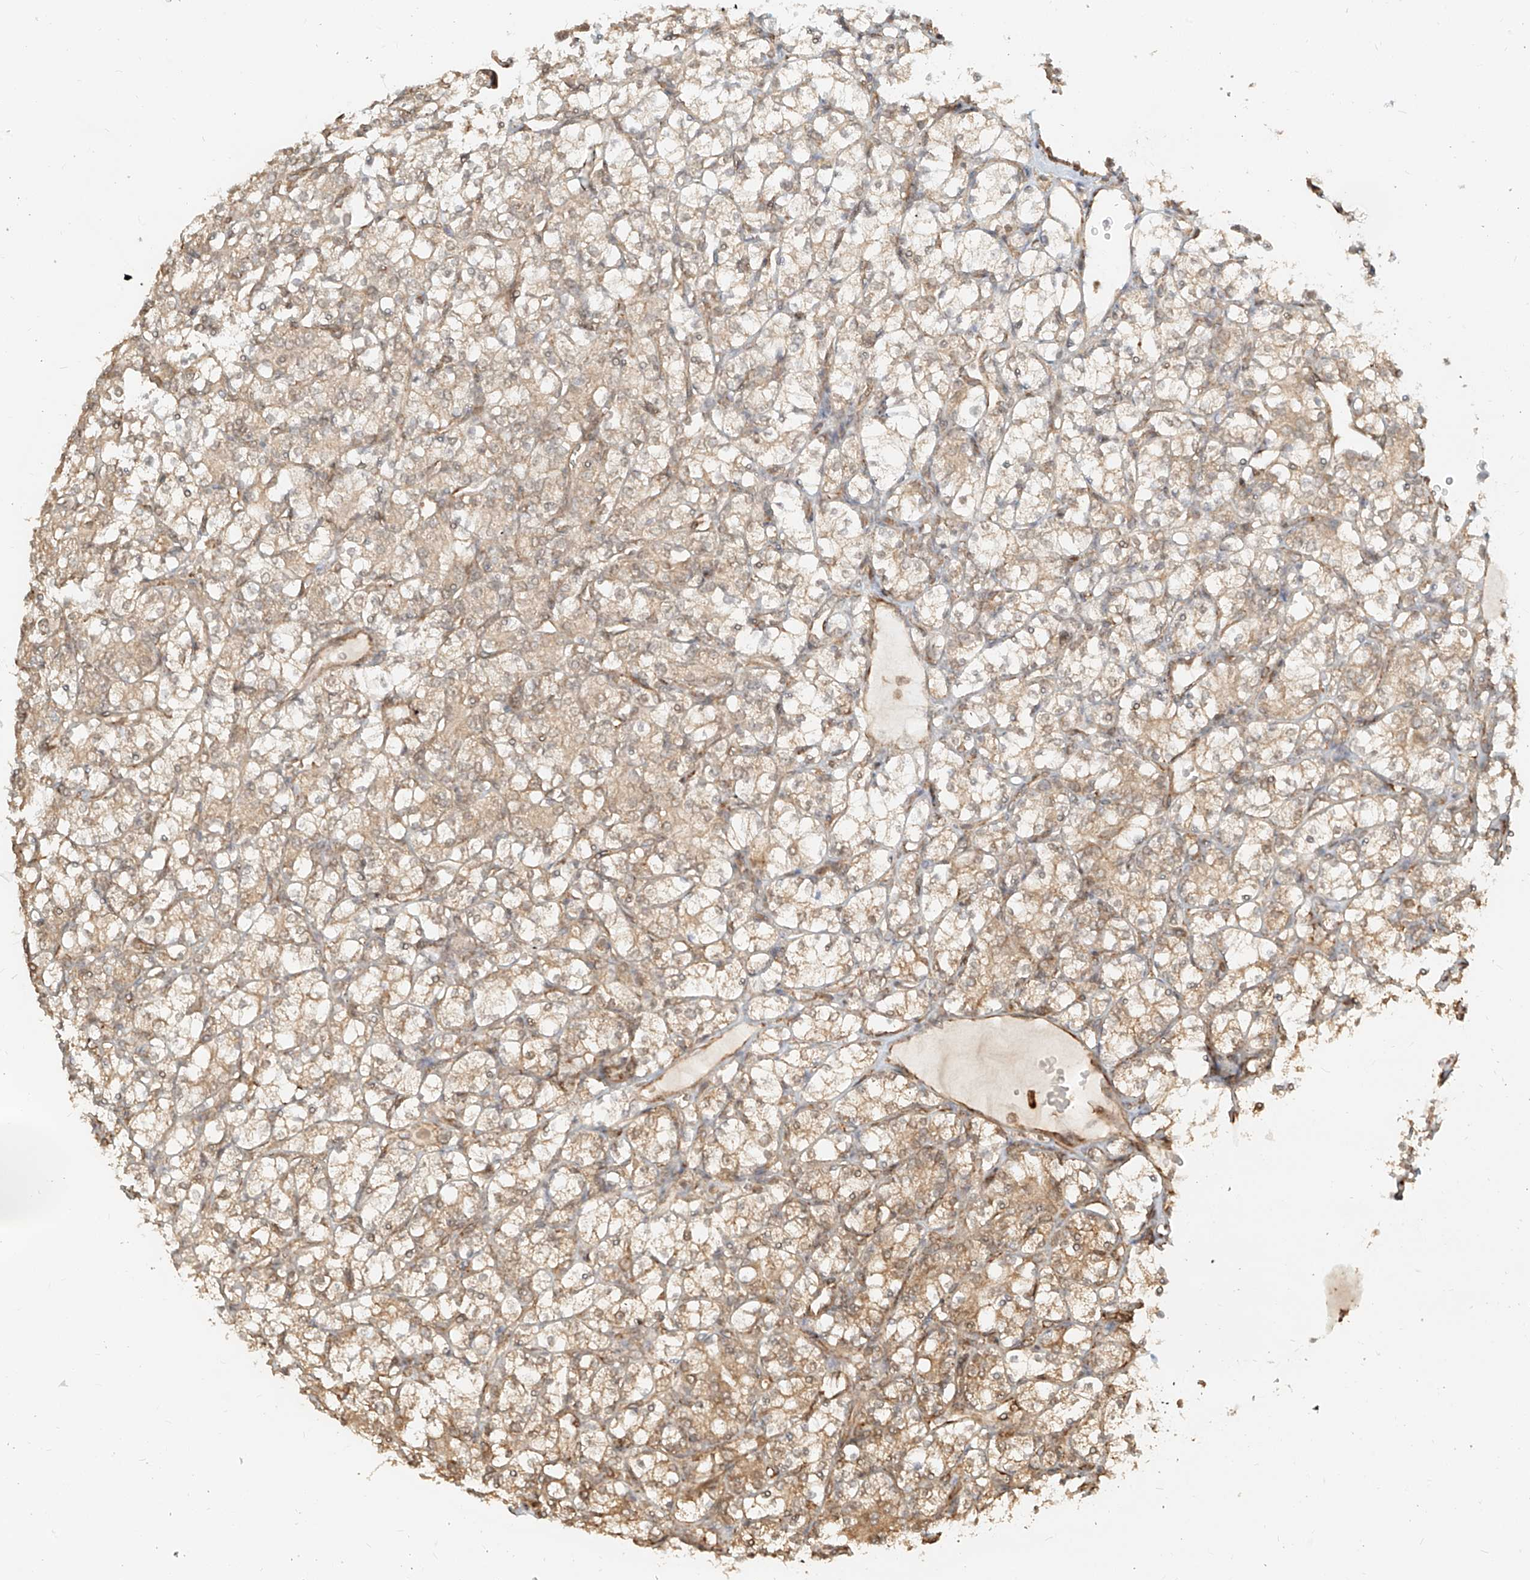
{"staining": {"intensity": "weak", "quantity": ">75%", "location": "cytoplasmic/membranous"}, "tissue": "renal cancer", "cell_type": "Tumor cells", "image_type": "cancer", "snomed": [{"axis": "morphology", "description": "Adenocarcinoma, NOS"}, {"axis": "topography", "description": "Kidney"}], "caption": "A low amount of weak cytoplasmic/membranous staining is present in approximately >75% of tumor cells in adenocarcinoma (renal) tissue.", "gene": "UBE2K", "patient": {"sex": "male", "age": 77}}